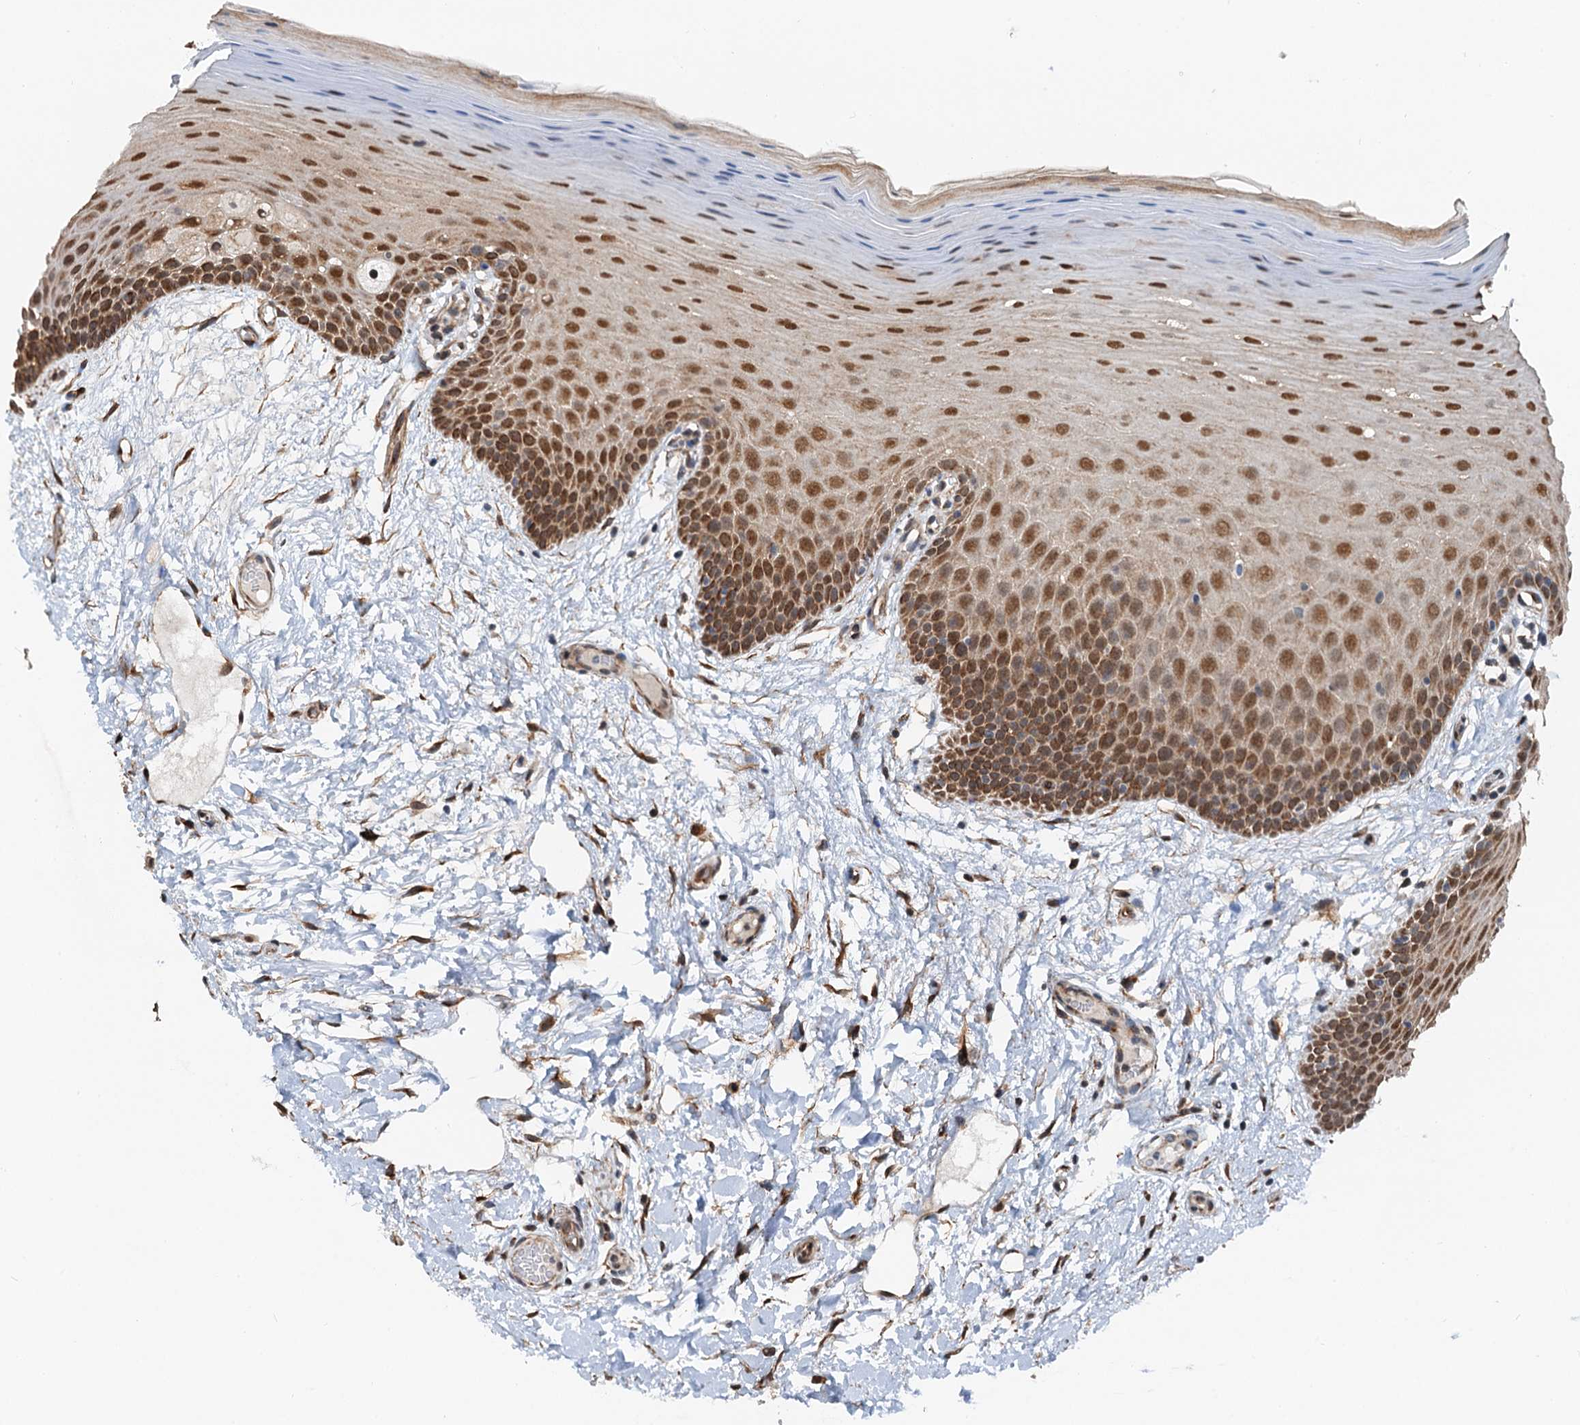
{"staining": {"intensity": "strong", "quantity": ">75%", "location": "nuclear"}, "tissue": "oral mucosa", "cell_type": "Squamous epithelial cells", "image_type": "normal", "snomed": [{"axis": "morphology", "description": "Normal tissue, NOS"}, {"axis": "topography", "description": "Oral tissue"}, {"axis": "topography", "description": "Tounge, NOS"}], "caption": "About >75% of squamous epithelial cells in unremarkable human oral mucosa demonstrate strong nuclear protein positivity as visualized by brown immunohistochemical staining.", "gene": "CFDP1", "patient": {"sex": "male", "age": 47}}